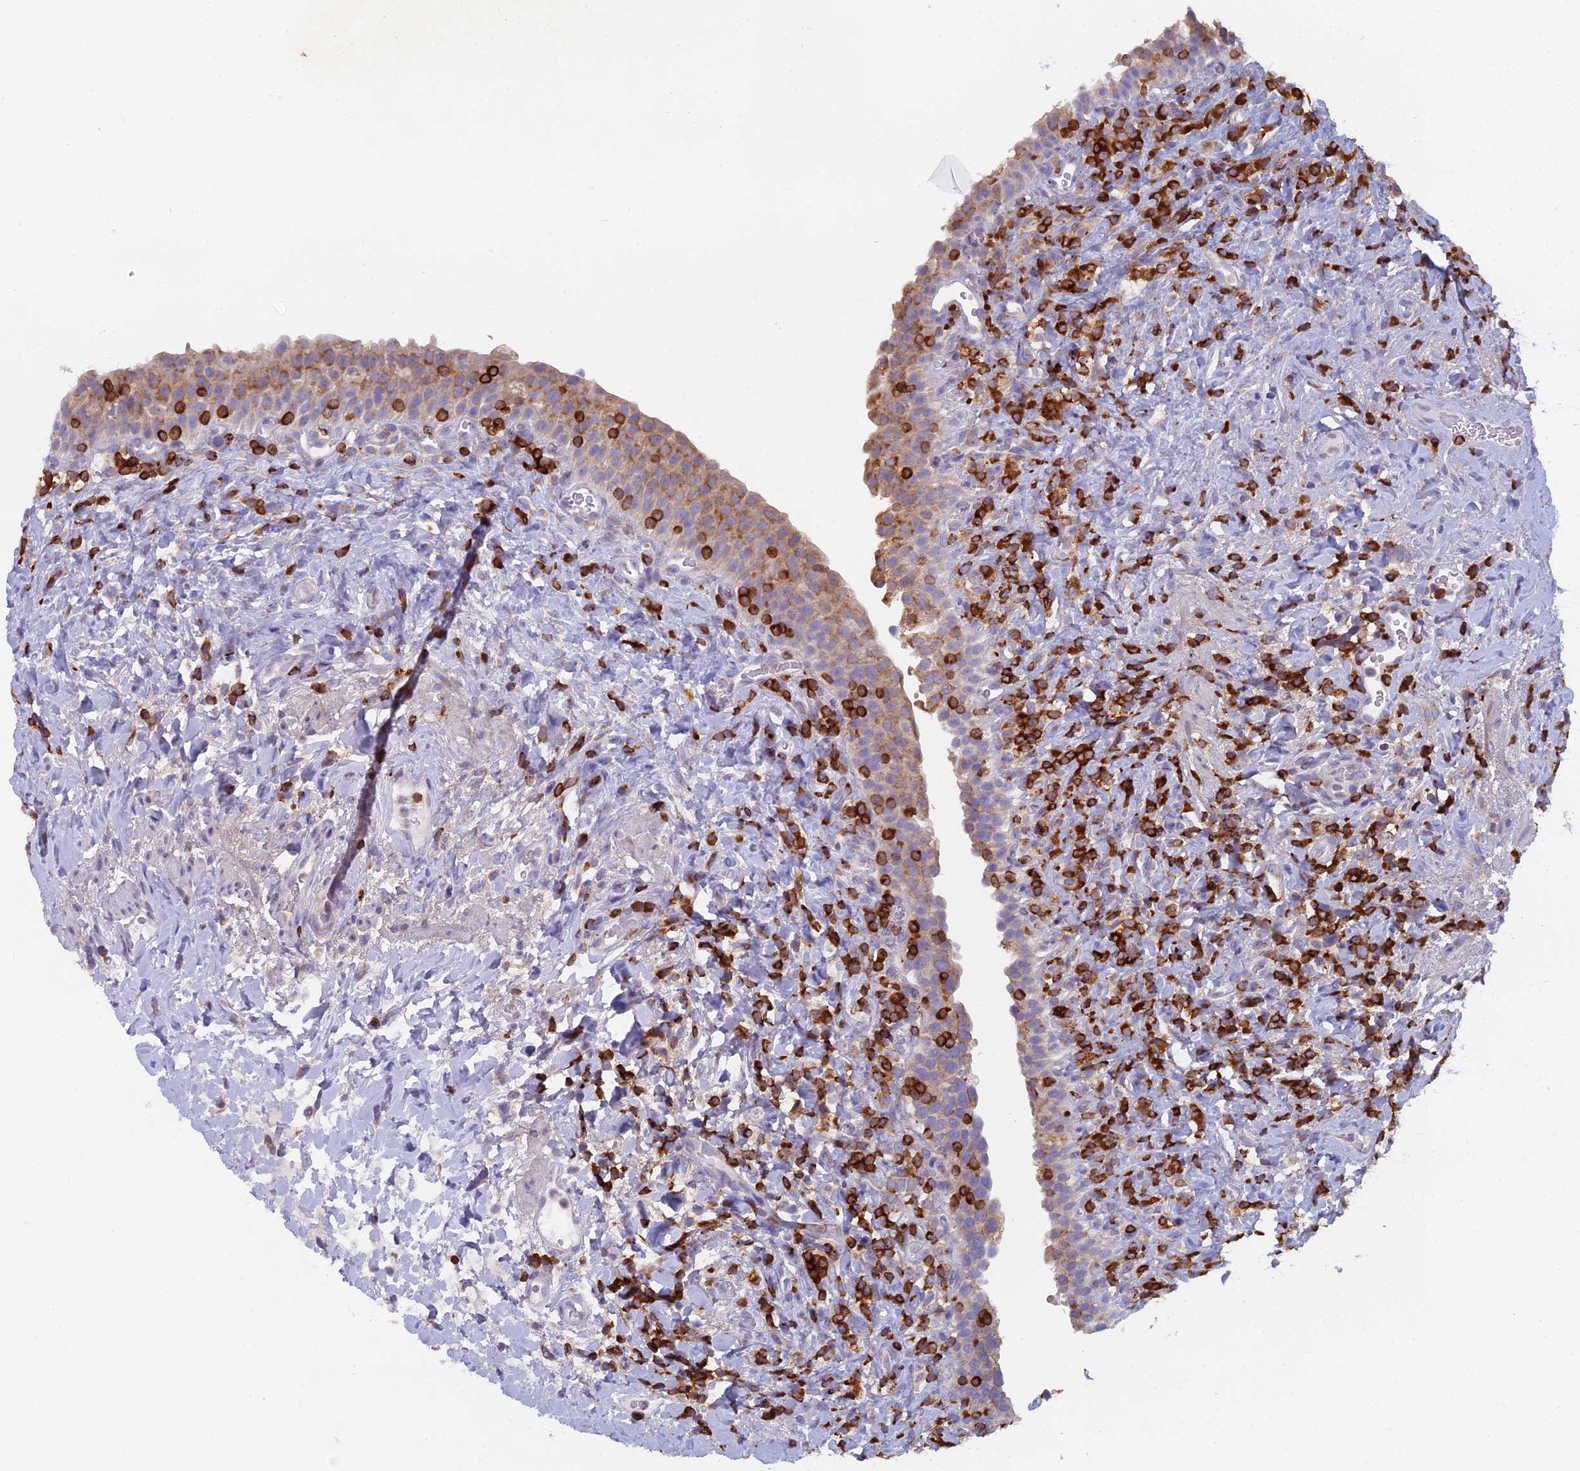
{"staining": {"intensity": "moderate", "quantity": ">75%", "location": "cytoplasmic/membranous"}, "tissue": "urinary bladder", "cell_type": "Urothelial cells", "image_type": "normal", "snomed": [{"axis": "morphology", "description": "Normal tissue, NOS"}, {"axis": "morphology", "description": "Inflammation, NOS"}, {"axis": "topography", "description": "Urinary bladder"}], "caption": "Protein expression analysis of benign urinary bladder exhibits moderate cytoplasmic/membranous staining in approximately >75% of urothelial cells.", "gene": "ABI3BP", "patient": {"sex": "male", "age": 64}}